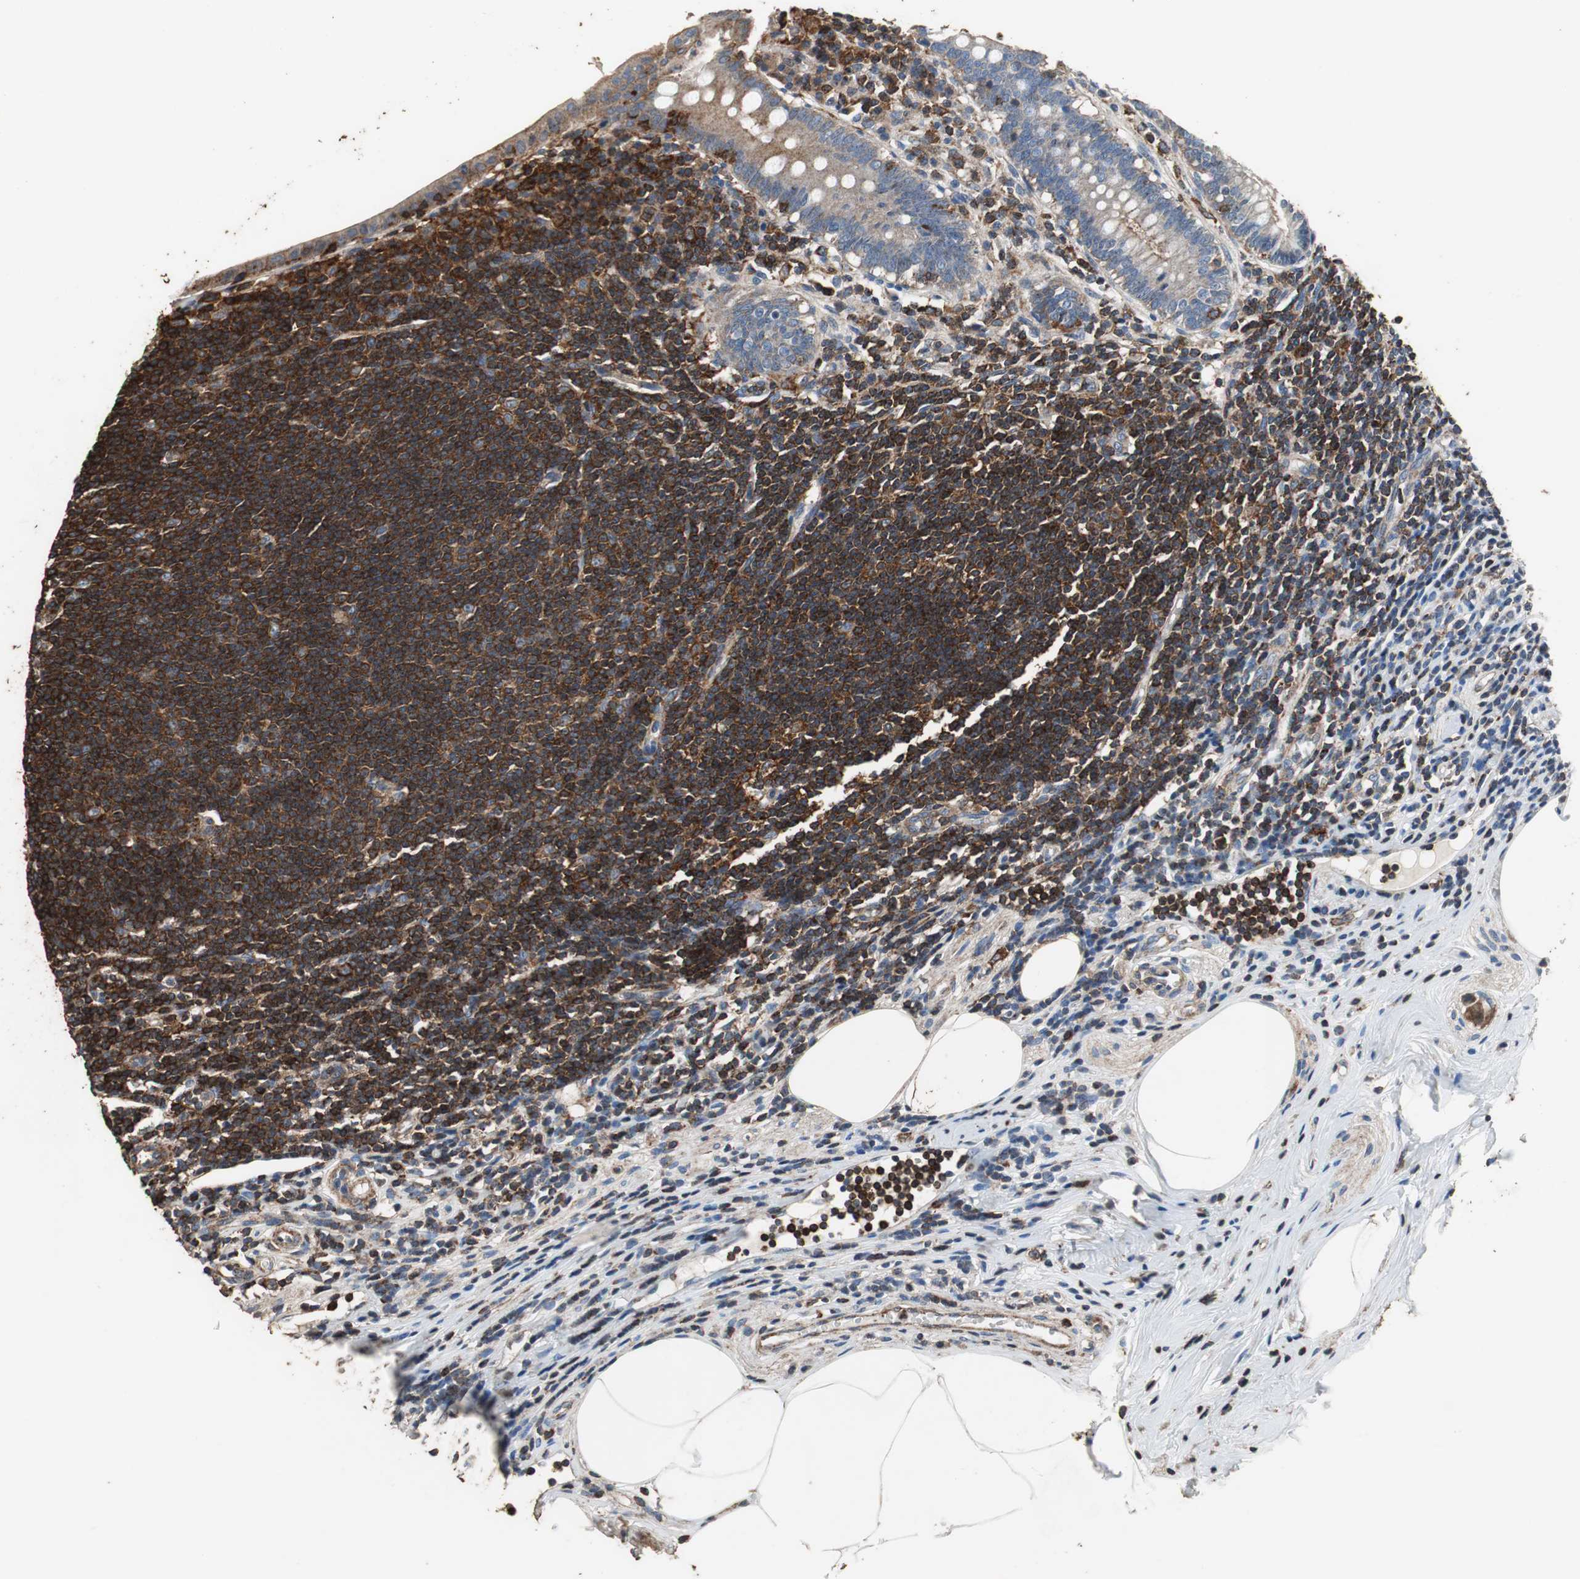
{"staining": {"intensity": "weak", "quantity": ">75%", "location": "cytoplasmic/membranous"}, "tissue": "appendix", "cell_type": "Glandular cells", "image_type": "normal", "snomed": [{"axis": "morphology", "description": "Normal tissue, NOS"}, {"axis": "topography", "description": "Appendix"}], "caption": "Protein expression analysis of unremarkable human appendix reveals weak cytoplasmic/membranous staining in approximately >75% of glandular cells.", "gene": "PRKRA", "patient": {"sex": "female", "age": 50}}